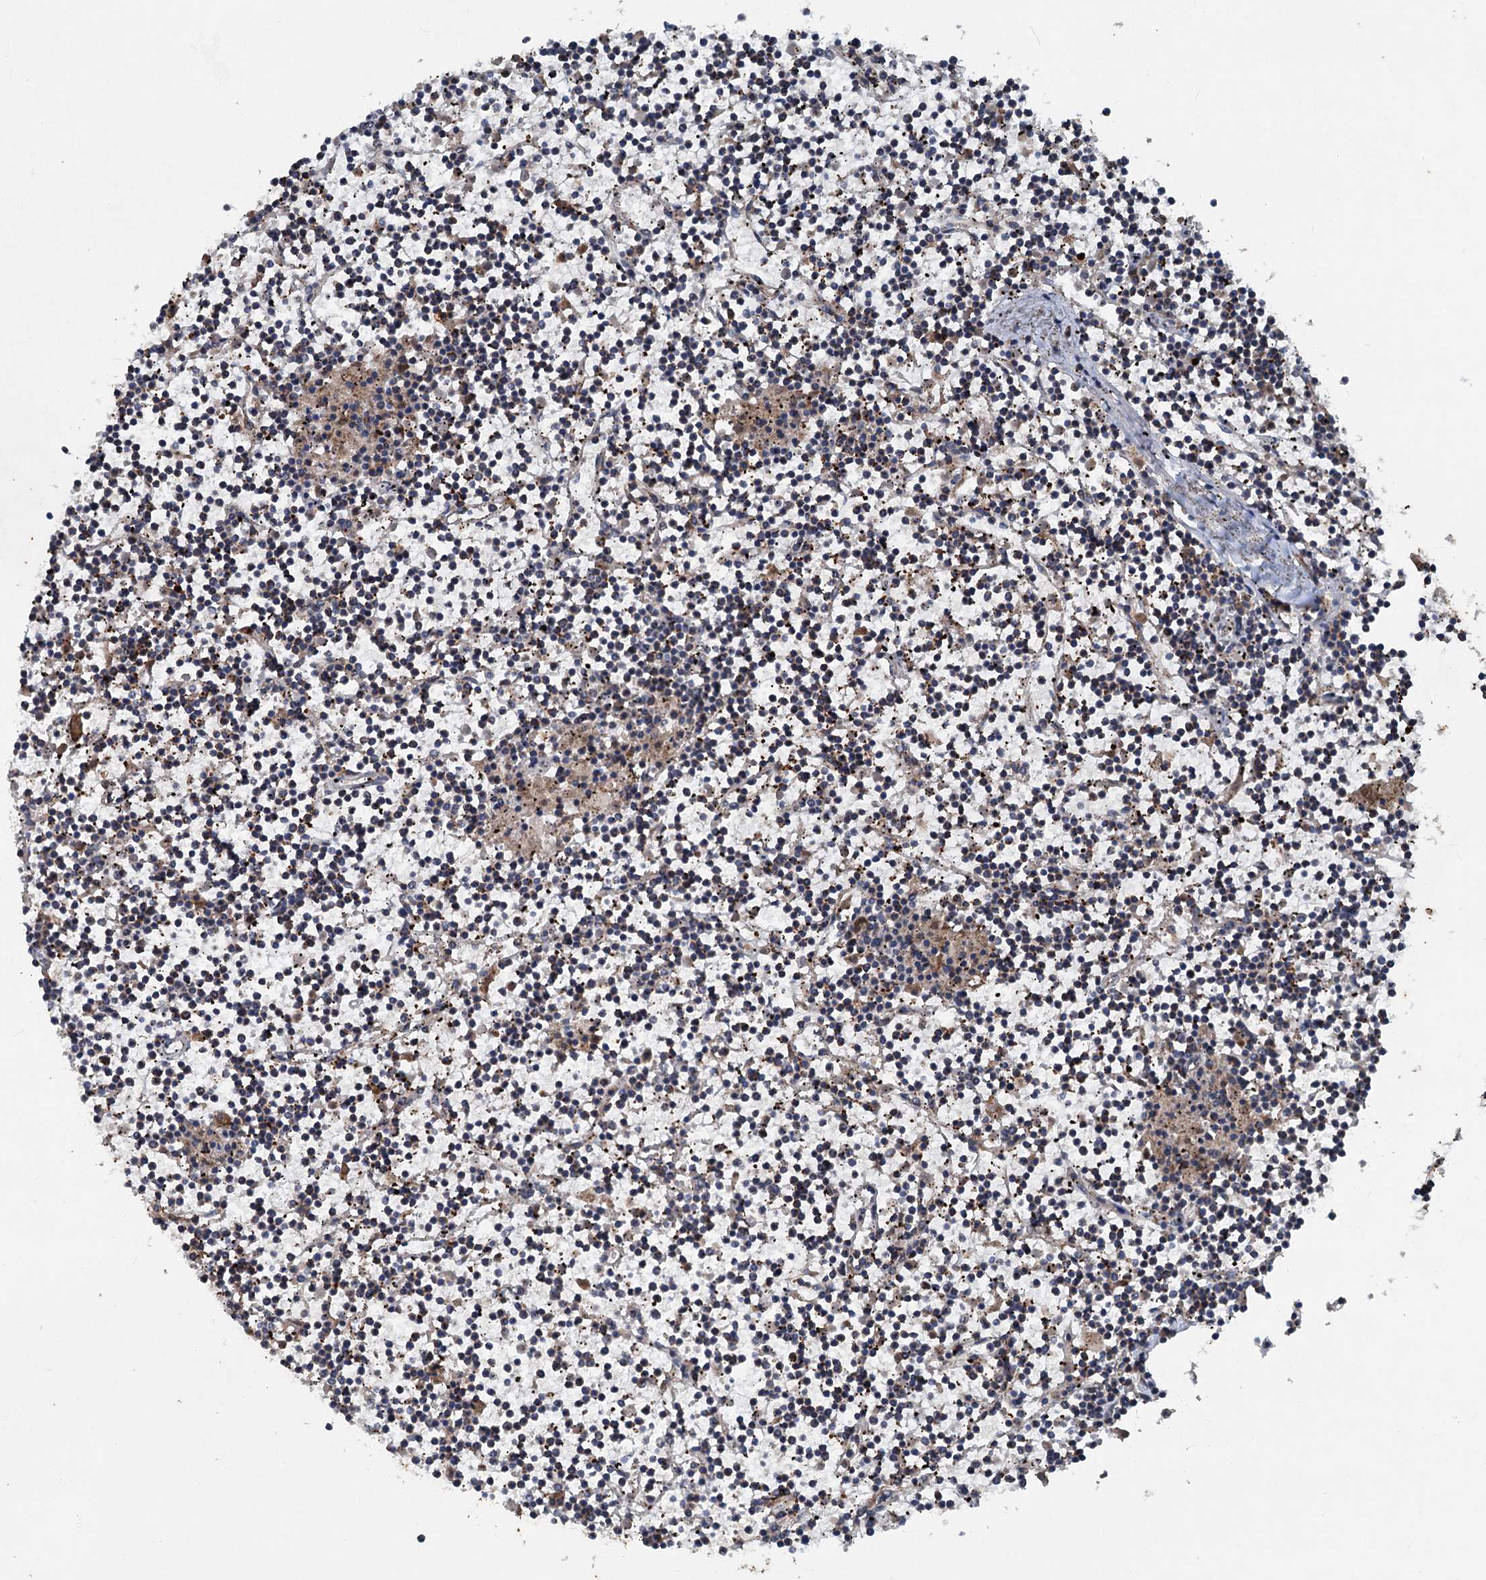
{"staining": {"intensity": "moderate", "quantity": "<25%", "location": "cytoplasmic/membranous"}, "tissue": "lymphoma", "cell_type": "Tumor cells", "image_type": "cancer", "snomed": [{"axis": "morphology", "description": "Malignant lymphoma, non-Hodgkin's type, Low grade"}, {"axis": "topography", "description": "Spleen"}], "caption": "Immunohistochemical staining of human low-grade malignant lymphoma, non-Hodgkin's type reveals moderate cytoplasmic/membranous protein expression in approximately <25% of tumor cells.", "gene": "N4BP2L2", "patient": {"sex": "female", "age": 19}}